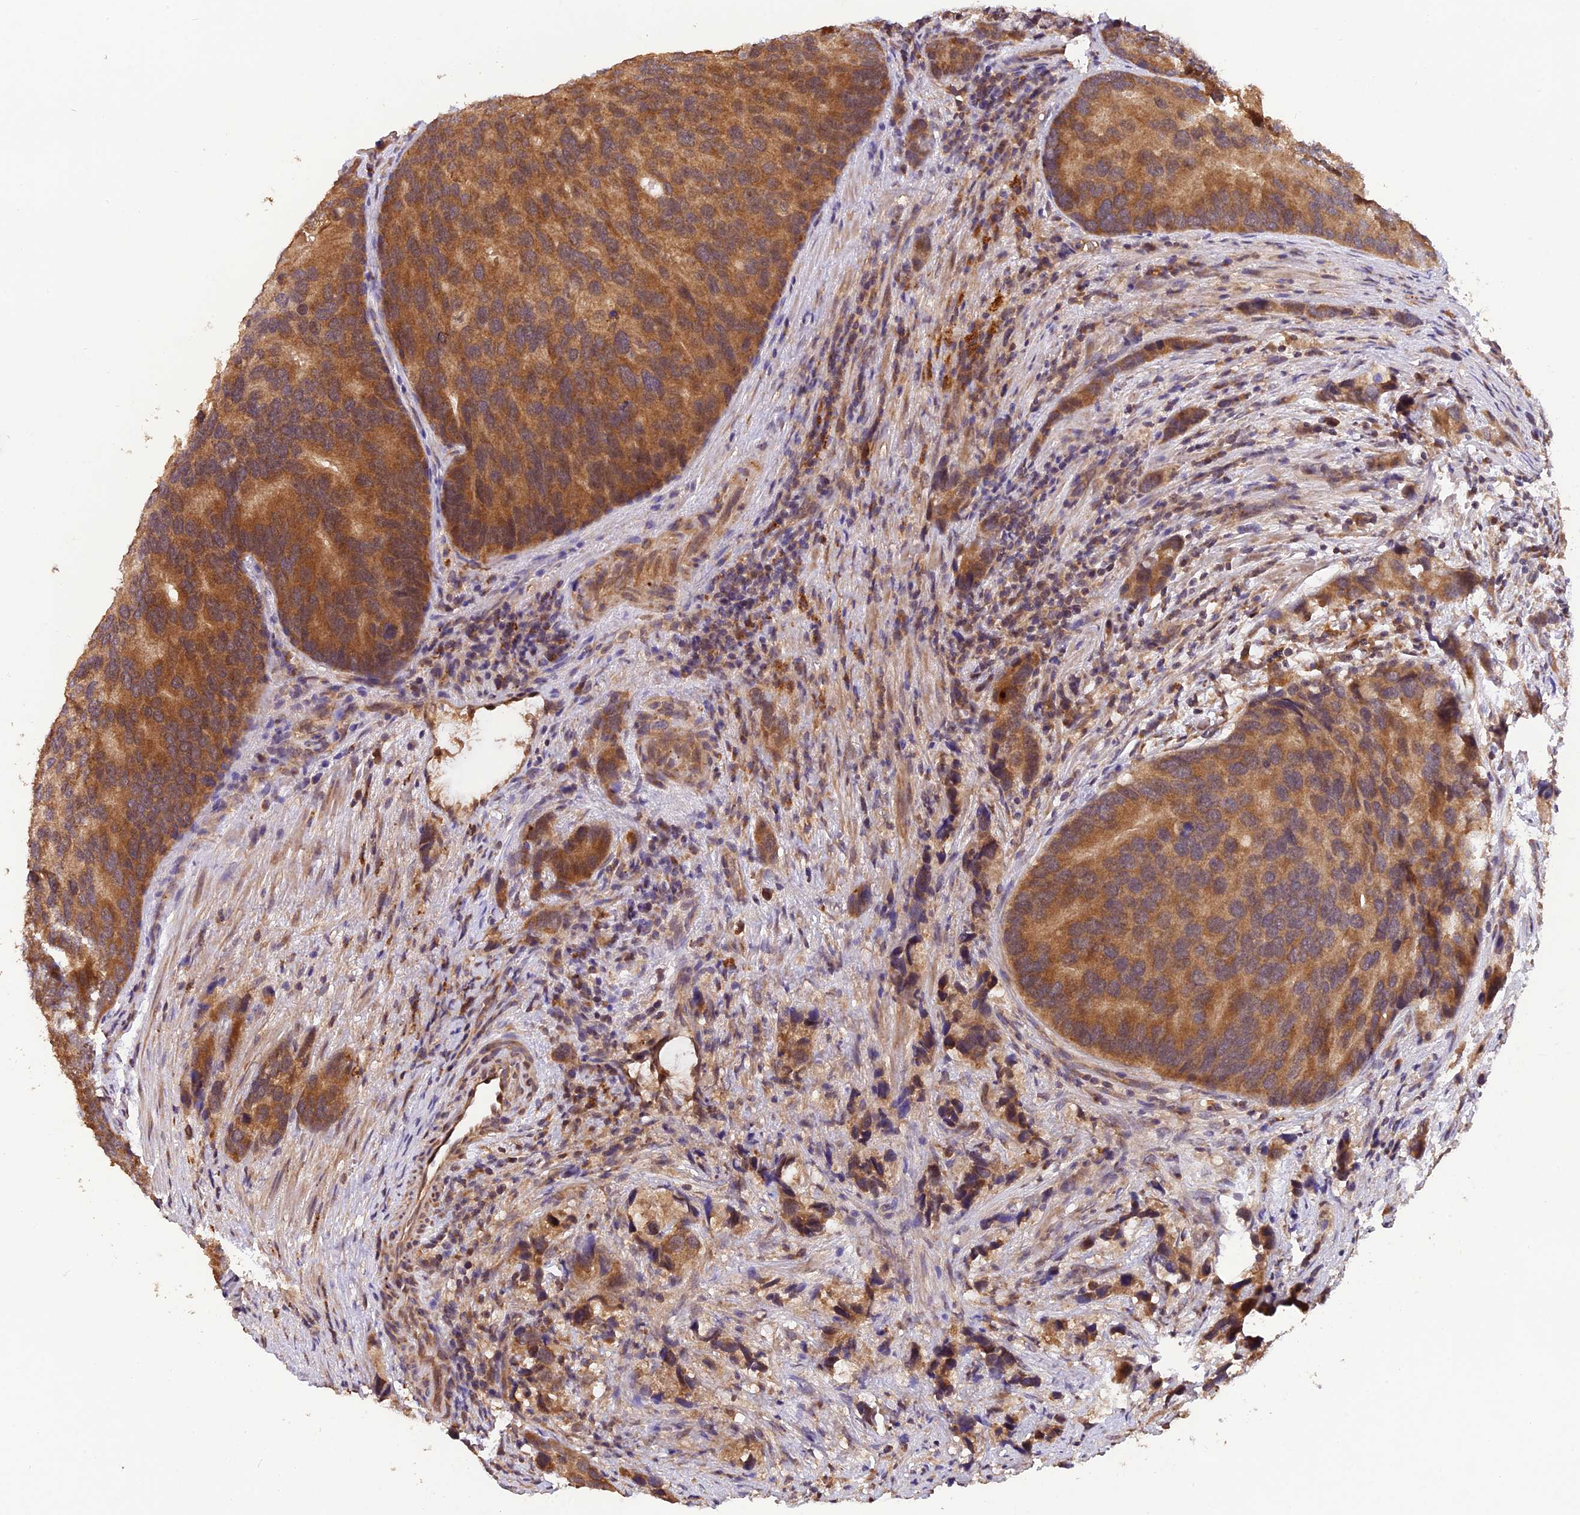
{"staining": {"intensity": "strong", "quantity": "25%-75%", "location": "cytoplasmic/membranous"}, "tissue": "prostate cancer", "cell_type": "Tumor cells", "image_type": "cancer", "snomed": [{"axis": "morphology", "description": "Adenocarcinoma, High grade"}, {"axis": "topography", "description": "Prostate"}], "caption": "Adenocarcinoma (high-grade) (prostate) was stained to show a protein in brown. There is high levels of strong cytoplasmic/membranous expression in approximately 25%-75% of tumor cells.", "gene": "MNS1", "patient": {"sex": "male", "age": 62}}